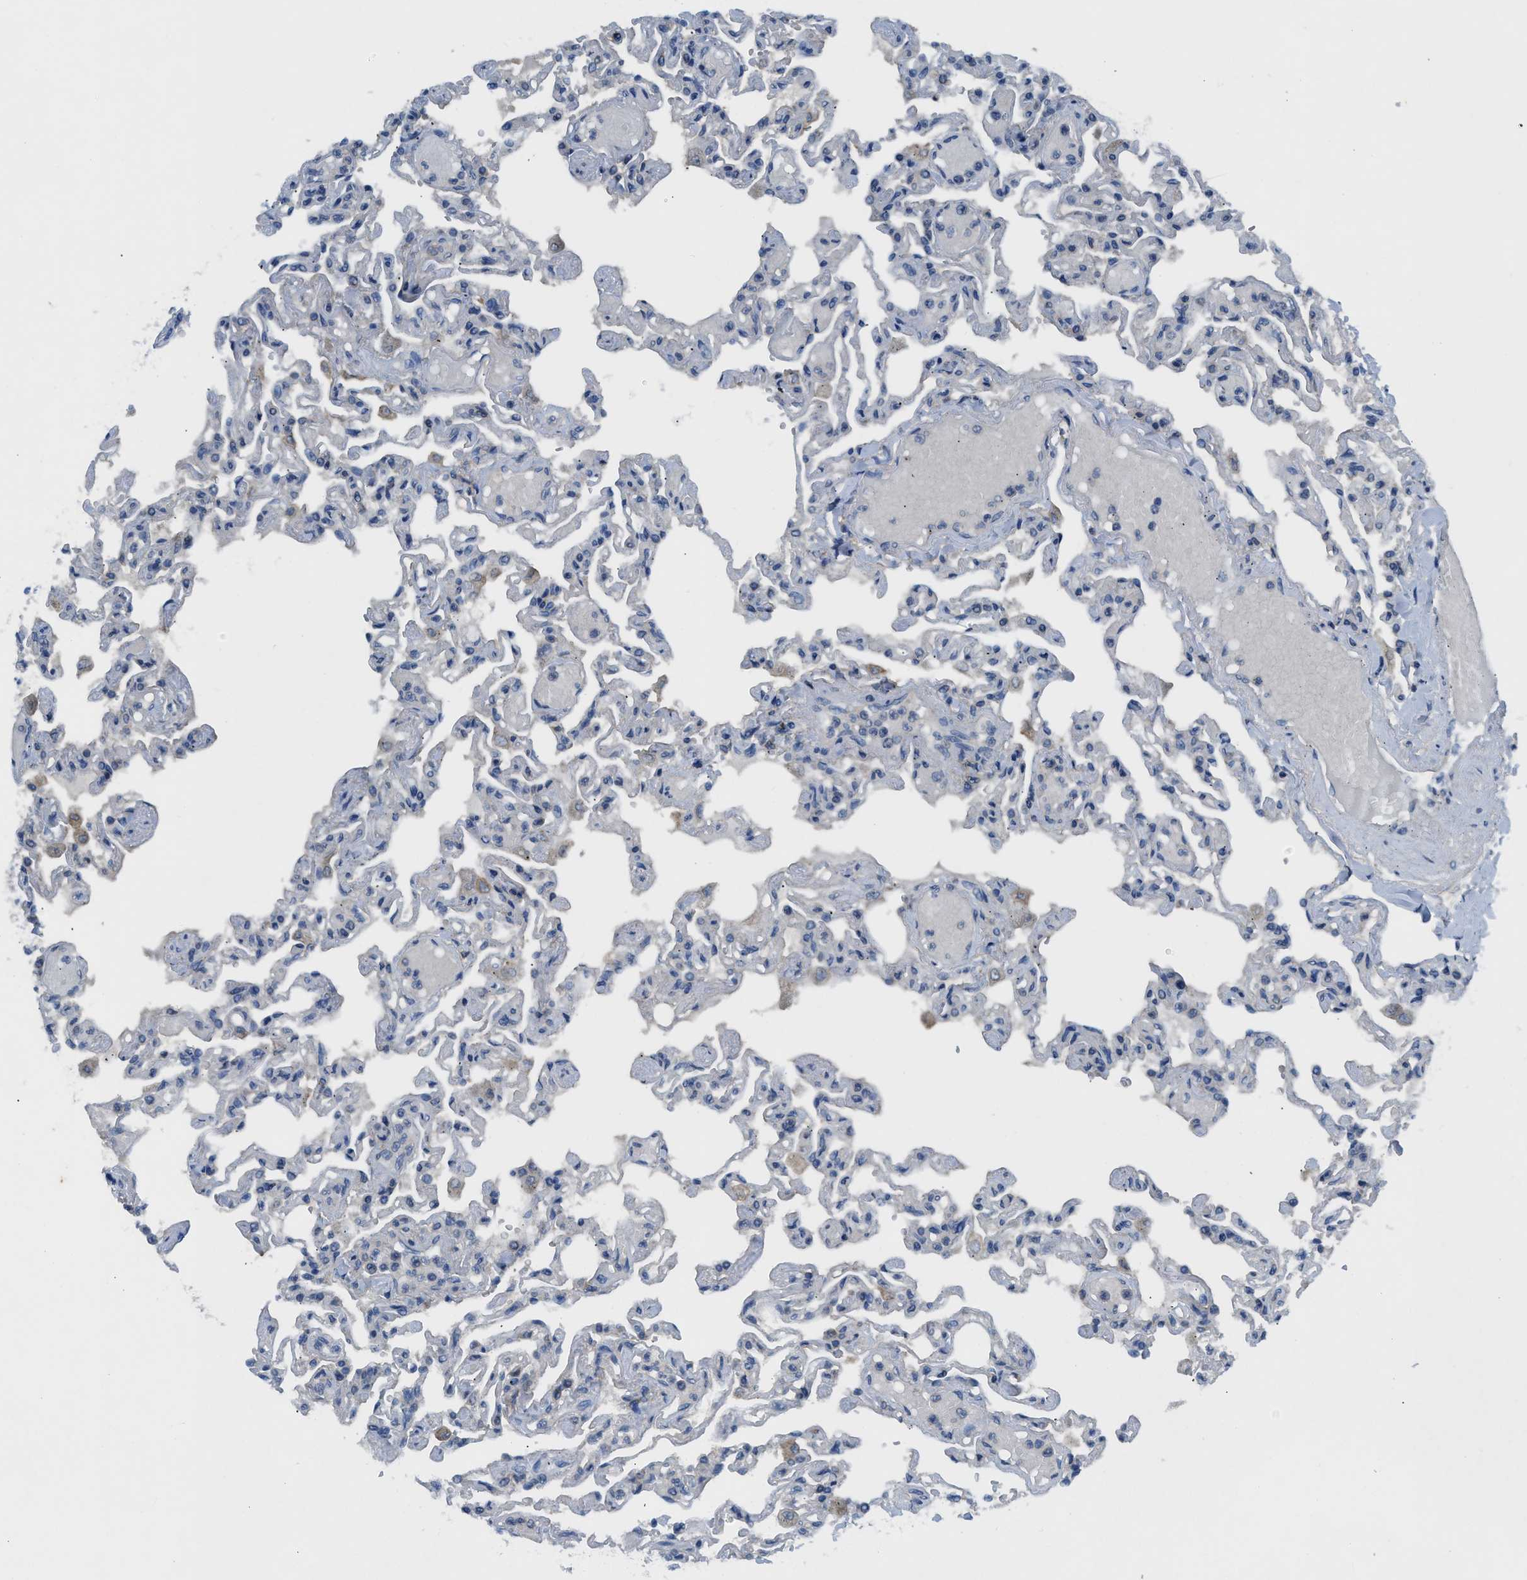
{"staining": {"intensity": "negative", "quantity": "none", "location": "none"}, "tissue": "lung", "cell_type": "Alveolar cells", "image_type": "normal", "snomed": [{"axis": "morphology", "description": "Normal tissue, NOS"}, {"axis": "topography", "description": "Lung"}], "caption": "Histopathology image shows no protein staining in alveolar cells of unremarkable lung.", "gene": "PAFAH2", "patient": {"sex": "male", "age": 21}}